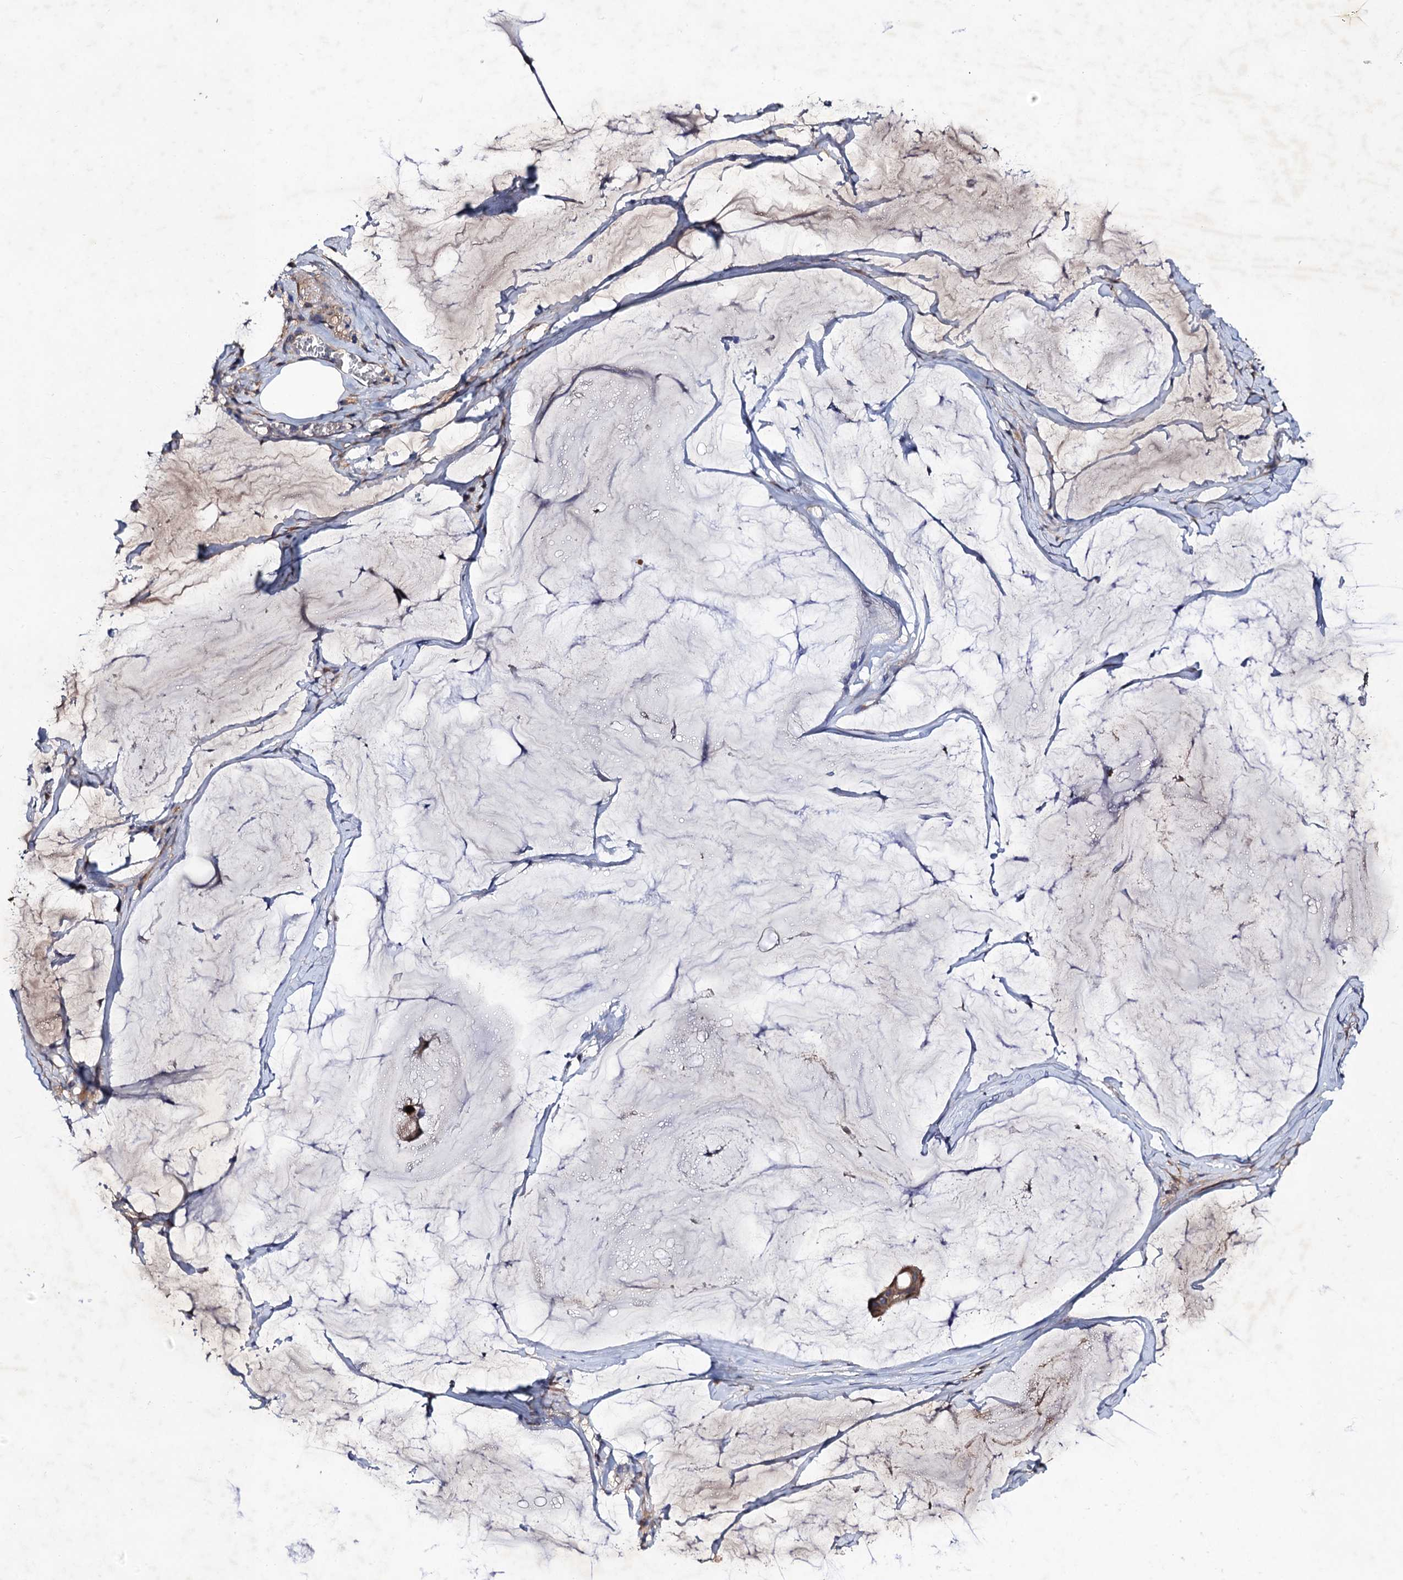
{"staining": {"intensity": "moderate", "quantity": ">75%", "location": "cytoplasmic/membranous"}, "tissue": "ovarian cancer", "cell_type": "Tumor cells", "image_type": "cancer", "snomed": [{"axis": "morphology", "description": "Cystadenocarcinoma, mucinous, NOS"}, {"axis": "topography", "description": "Ovary"}], "caption": "This histopathology image displays IHC staining of human ovarian cancer (mucinous cystadenocarcinoma), with medium moderate cytoplasmic/membranous expression in approximately >75% of tumor cells.", "gene": "VPS37D", "patient": {"sex": "female", "age": 73}}